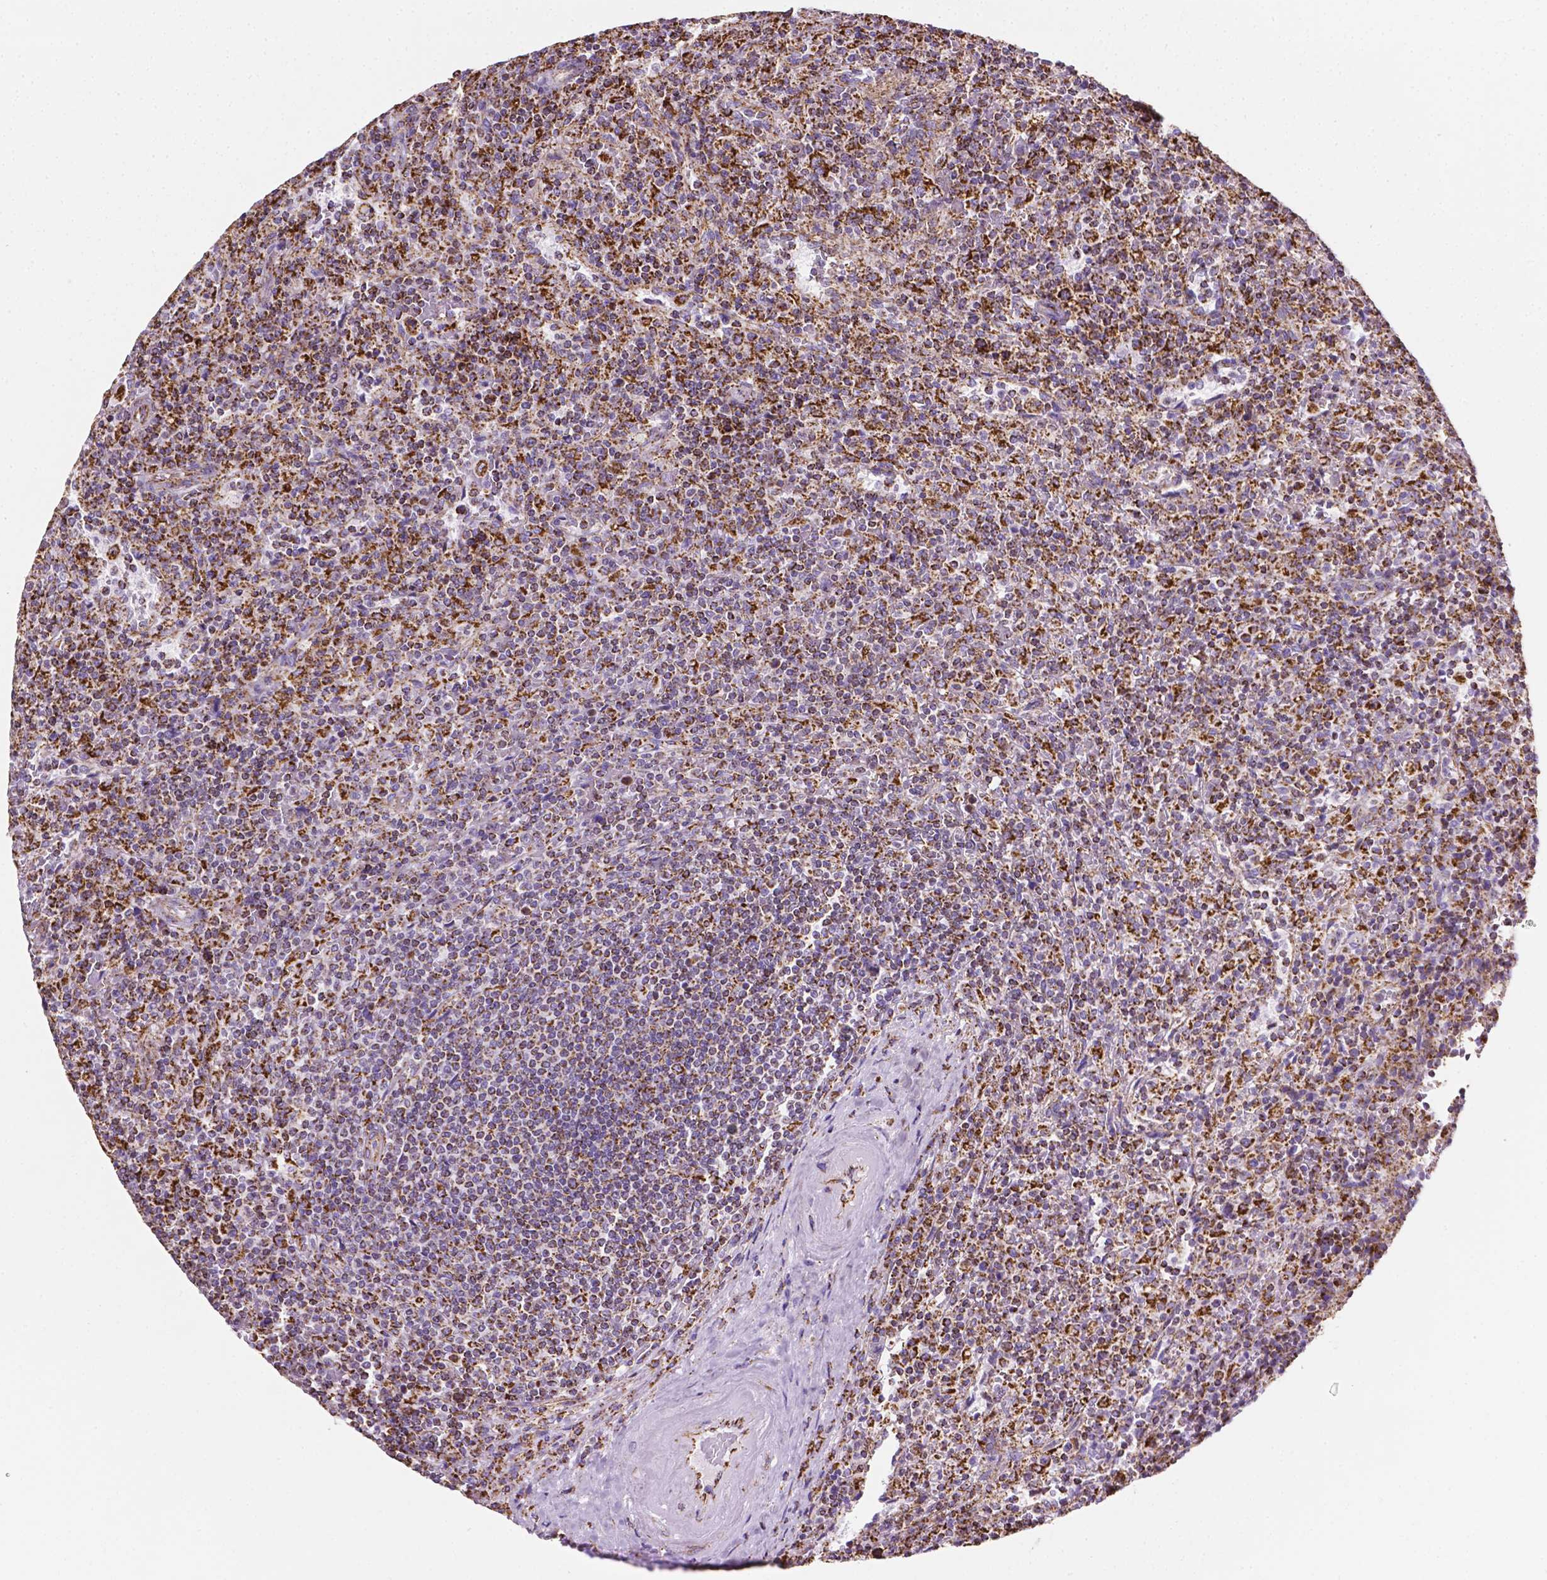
{"staining": {"intensity": "strong", "quantity": "25%-75%", "location": "cytoplasmic/membranous"}, "tissue": "lymphoma", "cell_type": "Tumor cells", "image_type": "cancer", "snomed": [{"axis": "morphology", "description": "Malignant lymphoma, non-Hodgkin's type, Low grade"}, {"axis": "topography", "description": "Spleen"}], "caption": "Immunohistochemical staining of lymphoma displays strong cytoplasmic/membranous protein expression in about 25%-75% of tumor cells.", "gene": "RMDN3", "patient": {"sex": "male", "age": 62}}